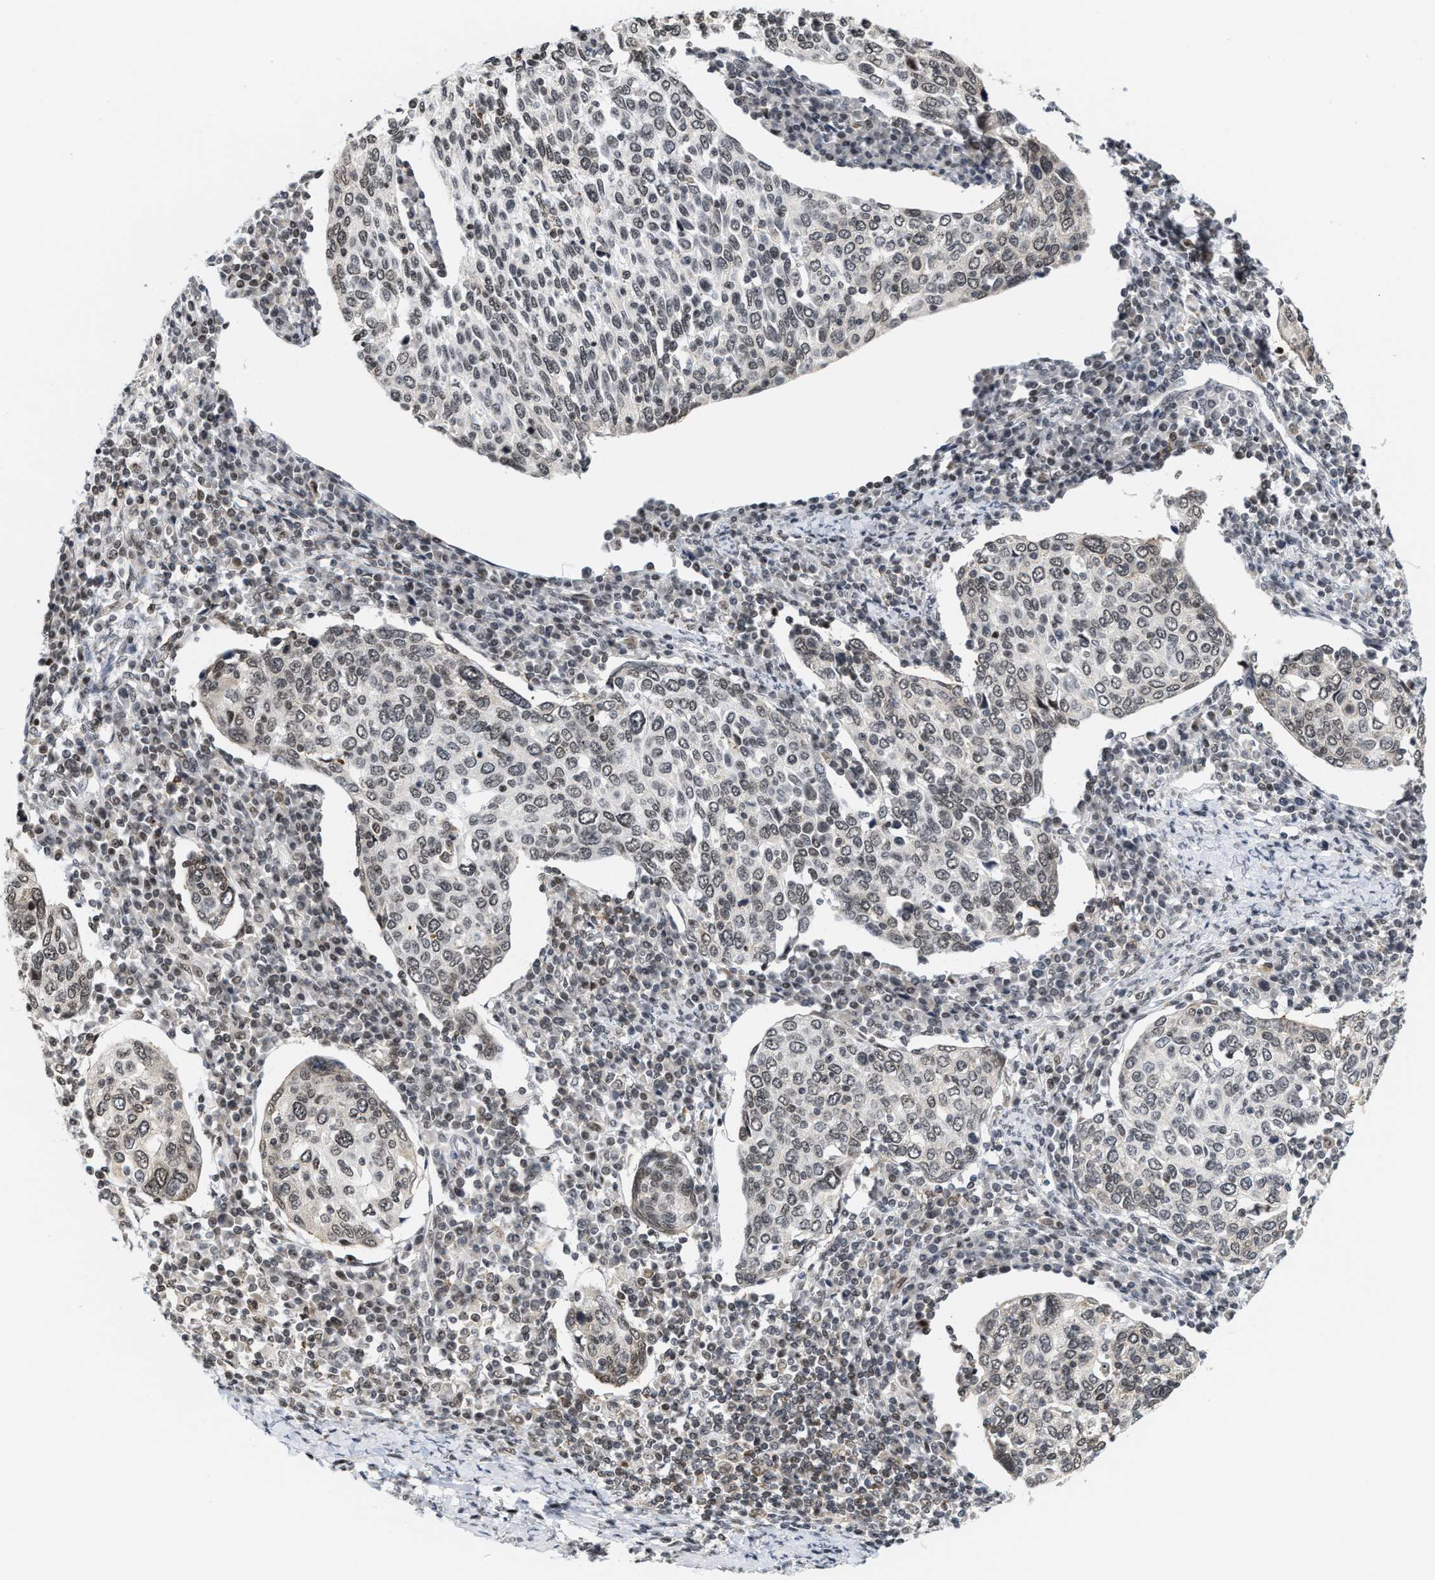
{"staining": {"intensity": "weak", "quantity": ">75%", "location": "nuclear"}, "tissue": "cervical cancer", "cell_type": "Tumor cells", "image_type": "cancer", "snomed": [{"axis": "morphology", "description": "Squamous cell carcinoma, NOS"}, {"axis": "topography", "description": "Cervix"}], "caption": "Cervical cancer stained with immunohistochemistry reveals weak nuclear expression in about >75% of tumor cells.", "gene": "ANKRD6", "patient": {"sex": "female", "age": 40}}